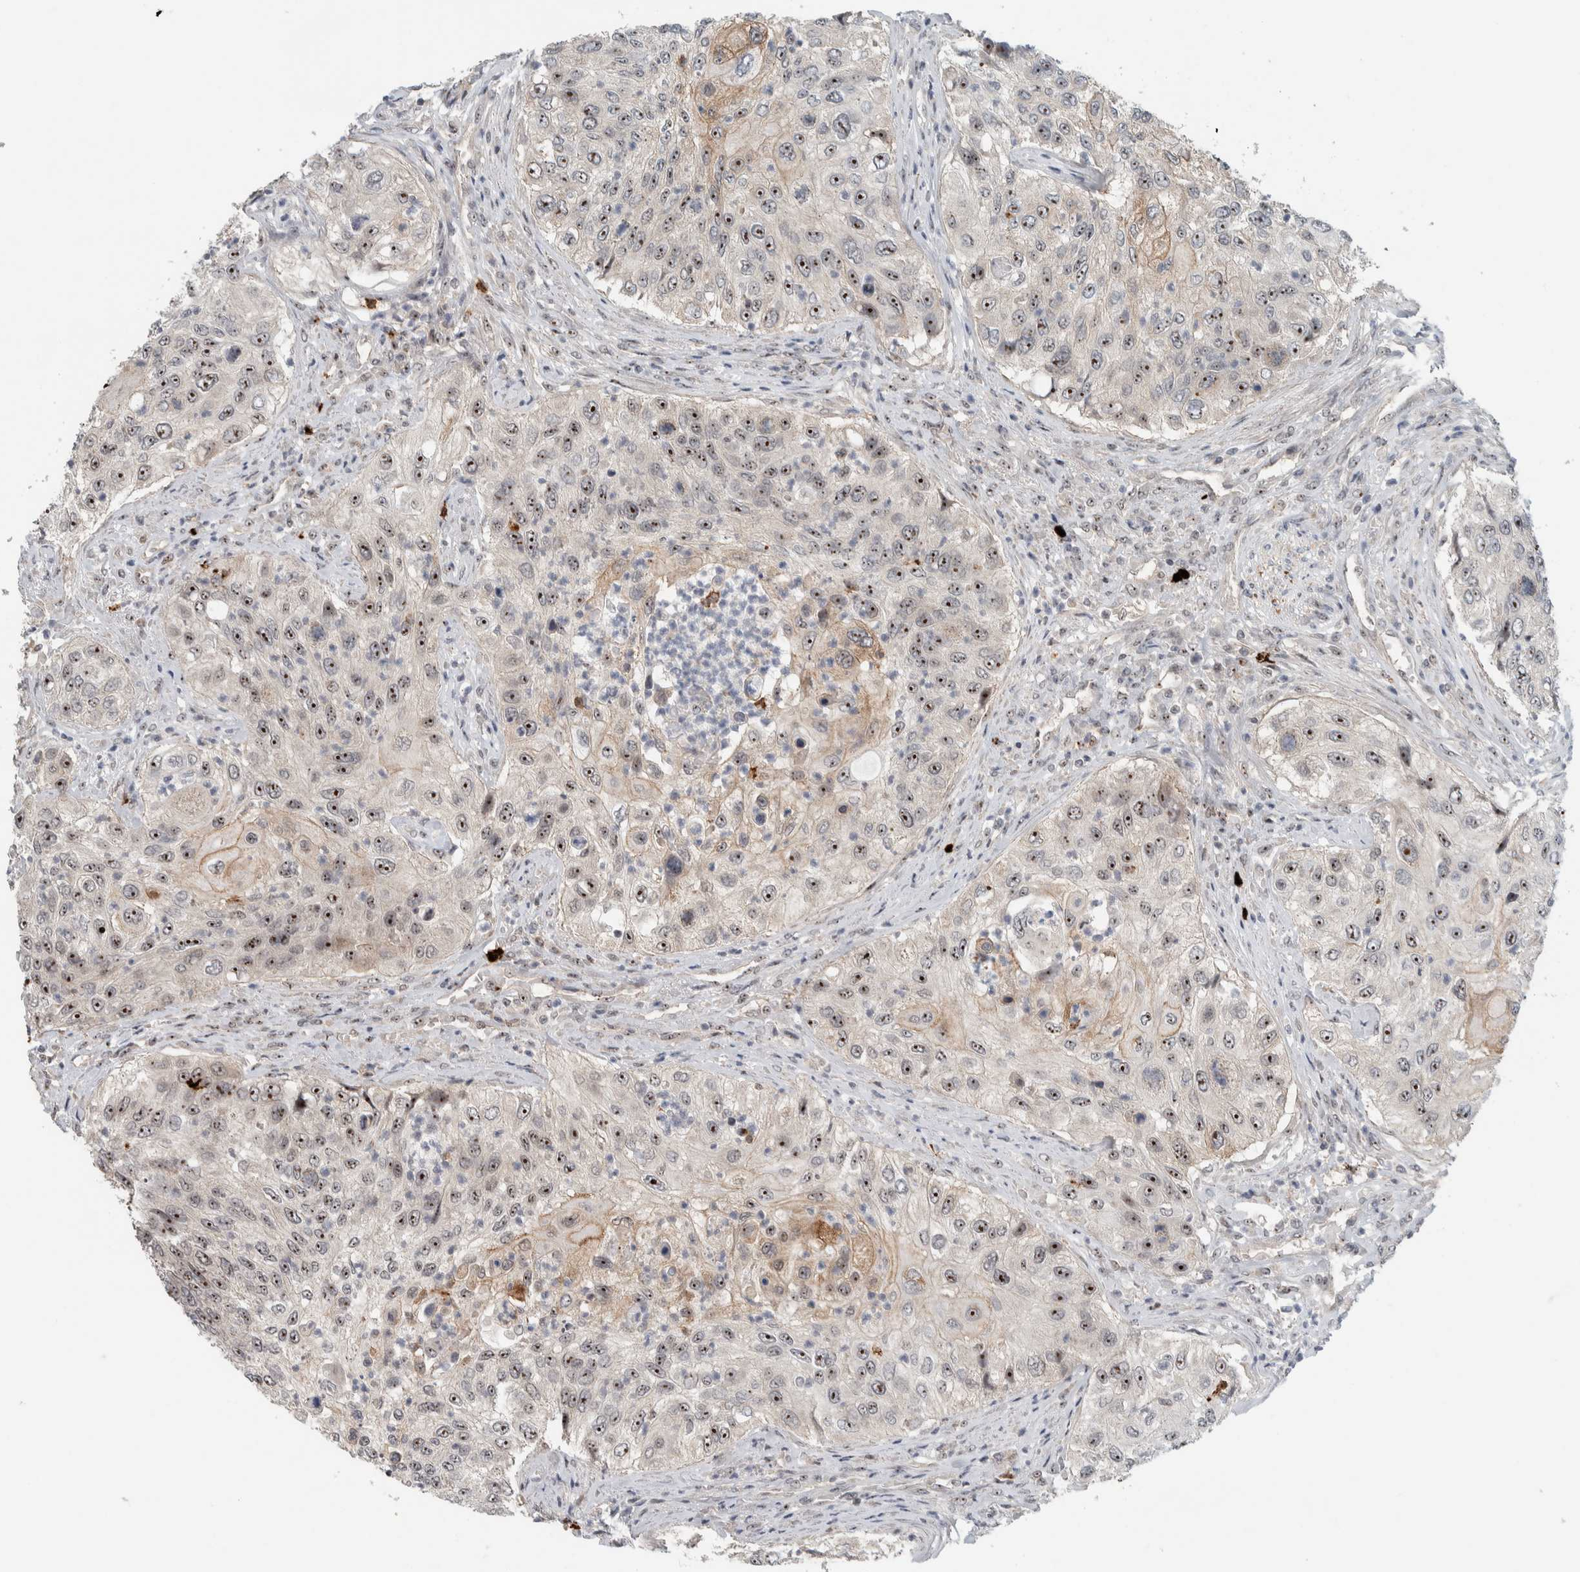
{"staining": {"intensity": "strong", "quantity": ">75%", "location": "nuclear"}, "tissue": "urothelial cancer", "cell_type": "Tumor cells", "image_type": "cancer", "snomed": [{"axis": "morphology", "description": "Urothelial carcinoma, High grade"}, {"axis": "topography", "description": "Urinary bladder"}], "caption": "A brown stain labels strong nuclear staining of a protein in urothelial cancer tumor cells.", "gene": "ZFP91", "patient": {"sex": "female", "age": 60}}